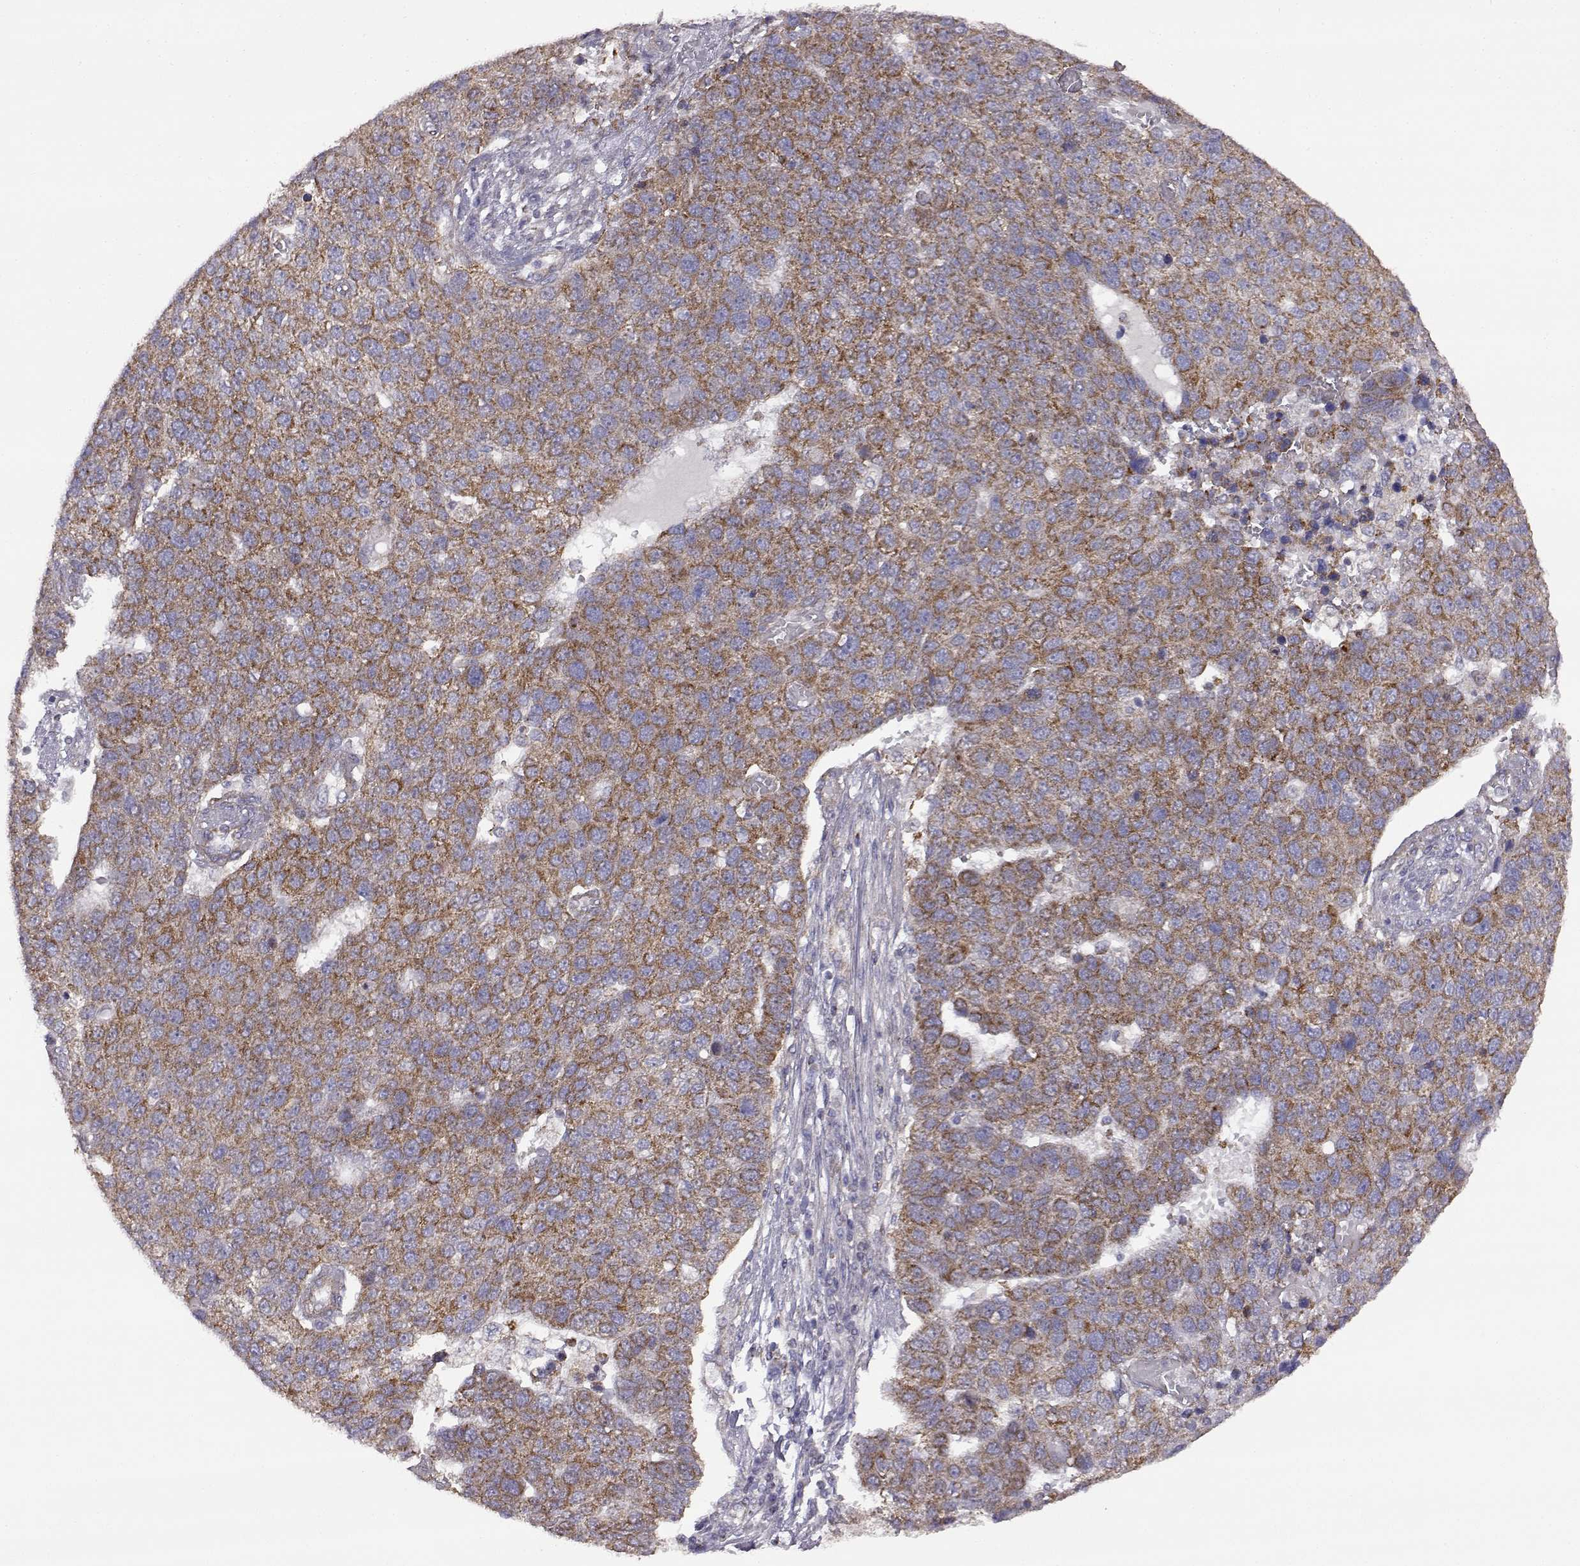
{"staining": {"intensity": "moderate", "quantity": "25%-75%", "location": "cytoplasmic/membranous"}, "tissue": "pancreatic cancer", "cell_type": "Tumor cells", "image_type": "cancer", "snomed": [{"axis": "morphology", "description": "Adenocarcinoma, NOS"}, {"axis": "topography", "description": "Pancreas"}], "caption": "Tumor cells exhibit medium levels of moderate cytoplasmic/membranous expression in approximately 25%-75% of cells in human pancreatic adenocarcinoma. The protein is shown in brown color, while the nuclei are stained blue.", "gene": "DDC", "patient": {"sex": "female", "age": 61}}